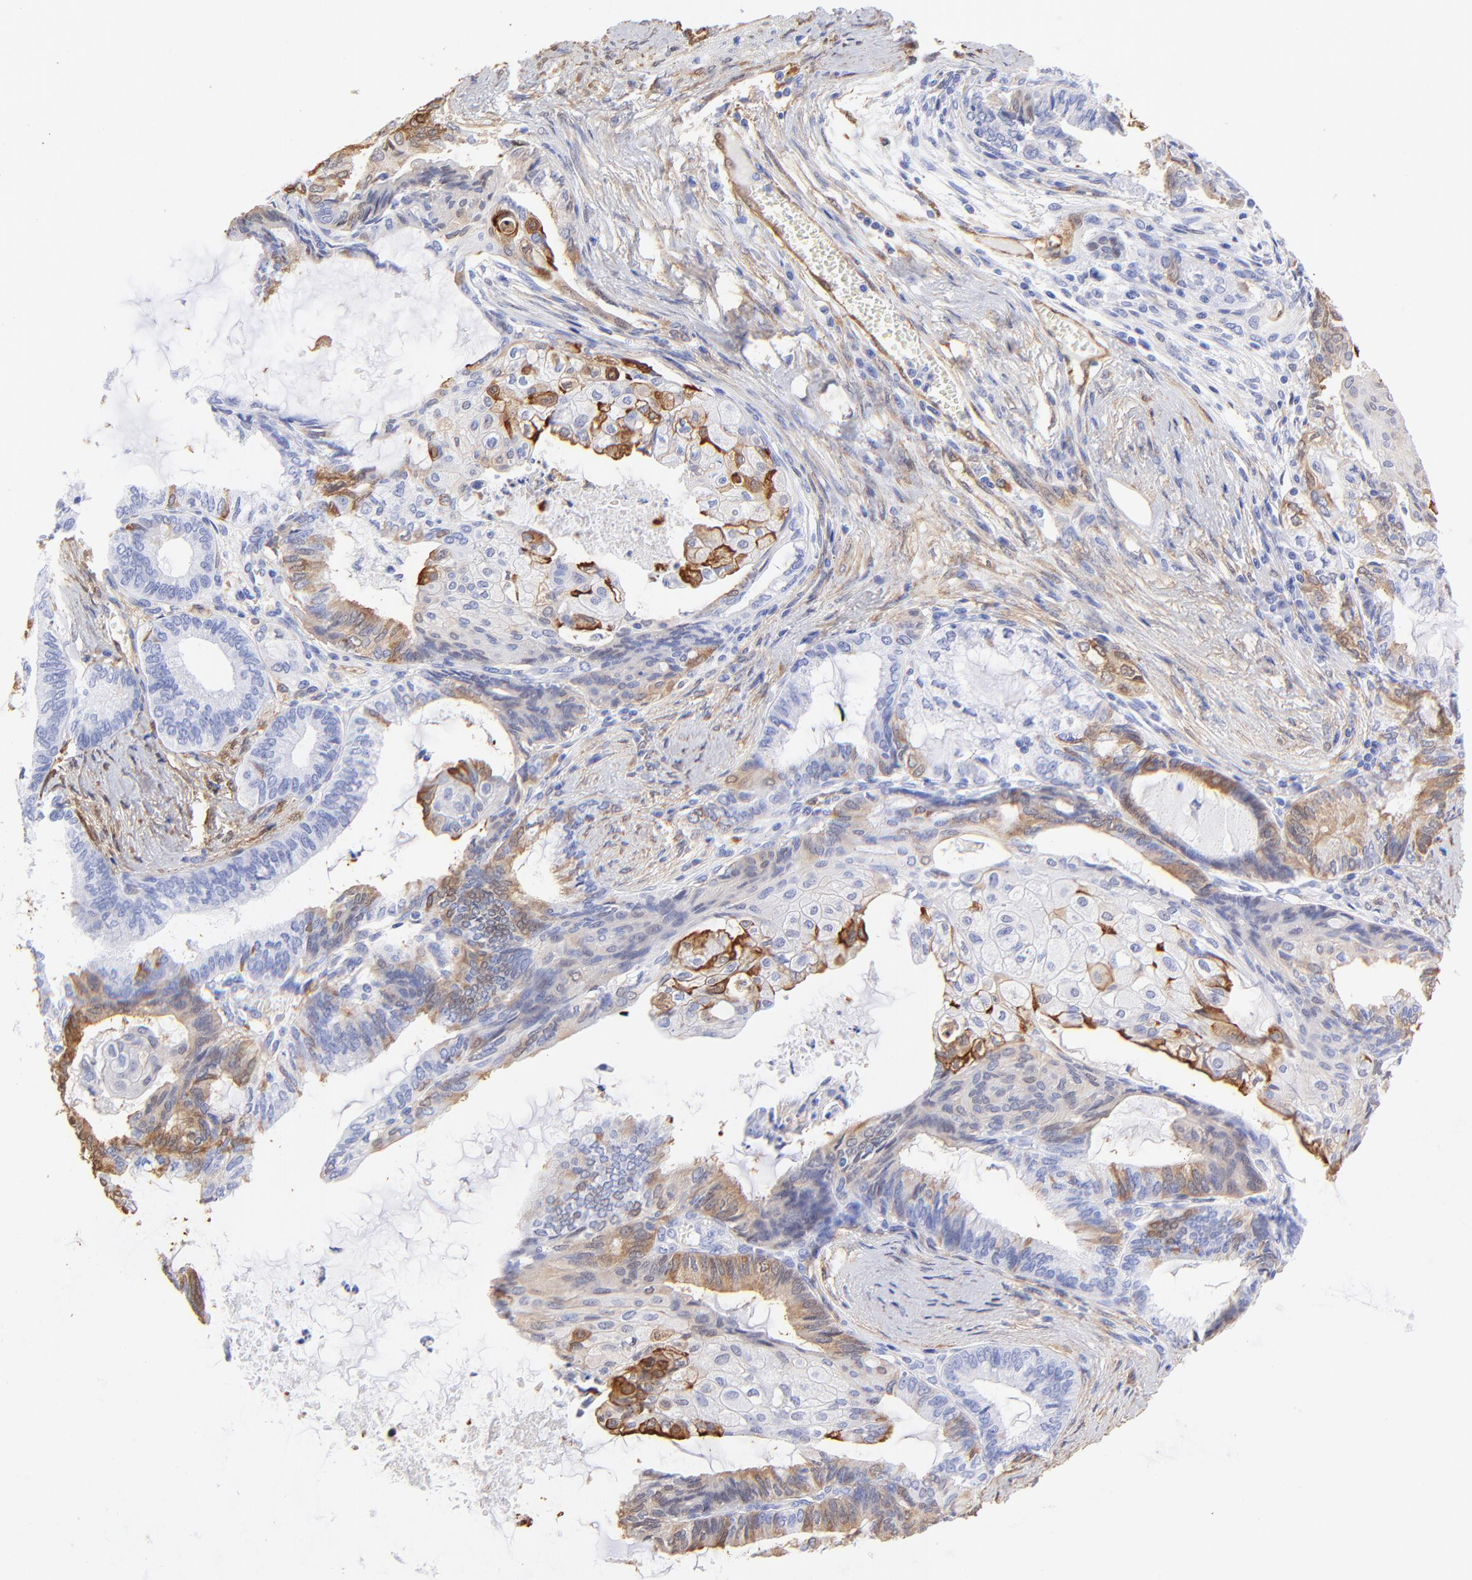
{"staining": {"intensity": "strong", "quantity": "<25%", "location": "cytoplasmic/membranous"}, "tissue": "endometrial cancer", "cell_type": "Tumor cells", "image_type": "cancer", "snomed": [{"axis": "morphology", "description": "Adenocarcinoma, NOS"}, {"axis": "topography", "description": "Endometrium"}], "caption": "Immunohistochemical staining of human endometrial cancer (adenocarcinoma) shows medium levels of strong cytoplasmic/membranous expression in approximately <25% of tumor cells.", "gene": "ALDH1A1", "patient": {"sex": "female", "age": 79}}